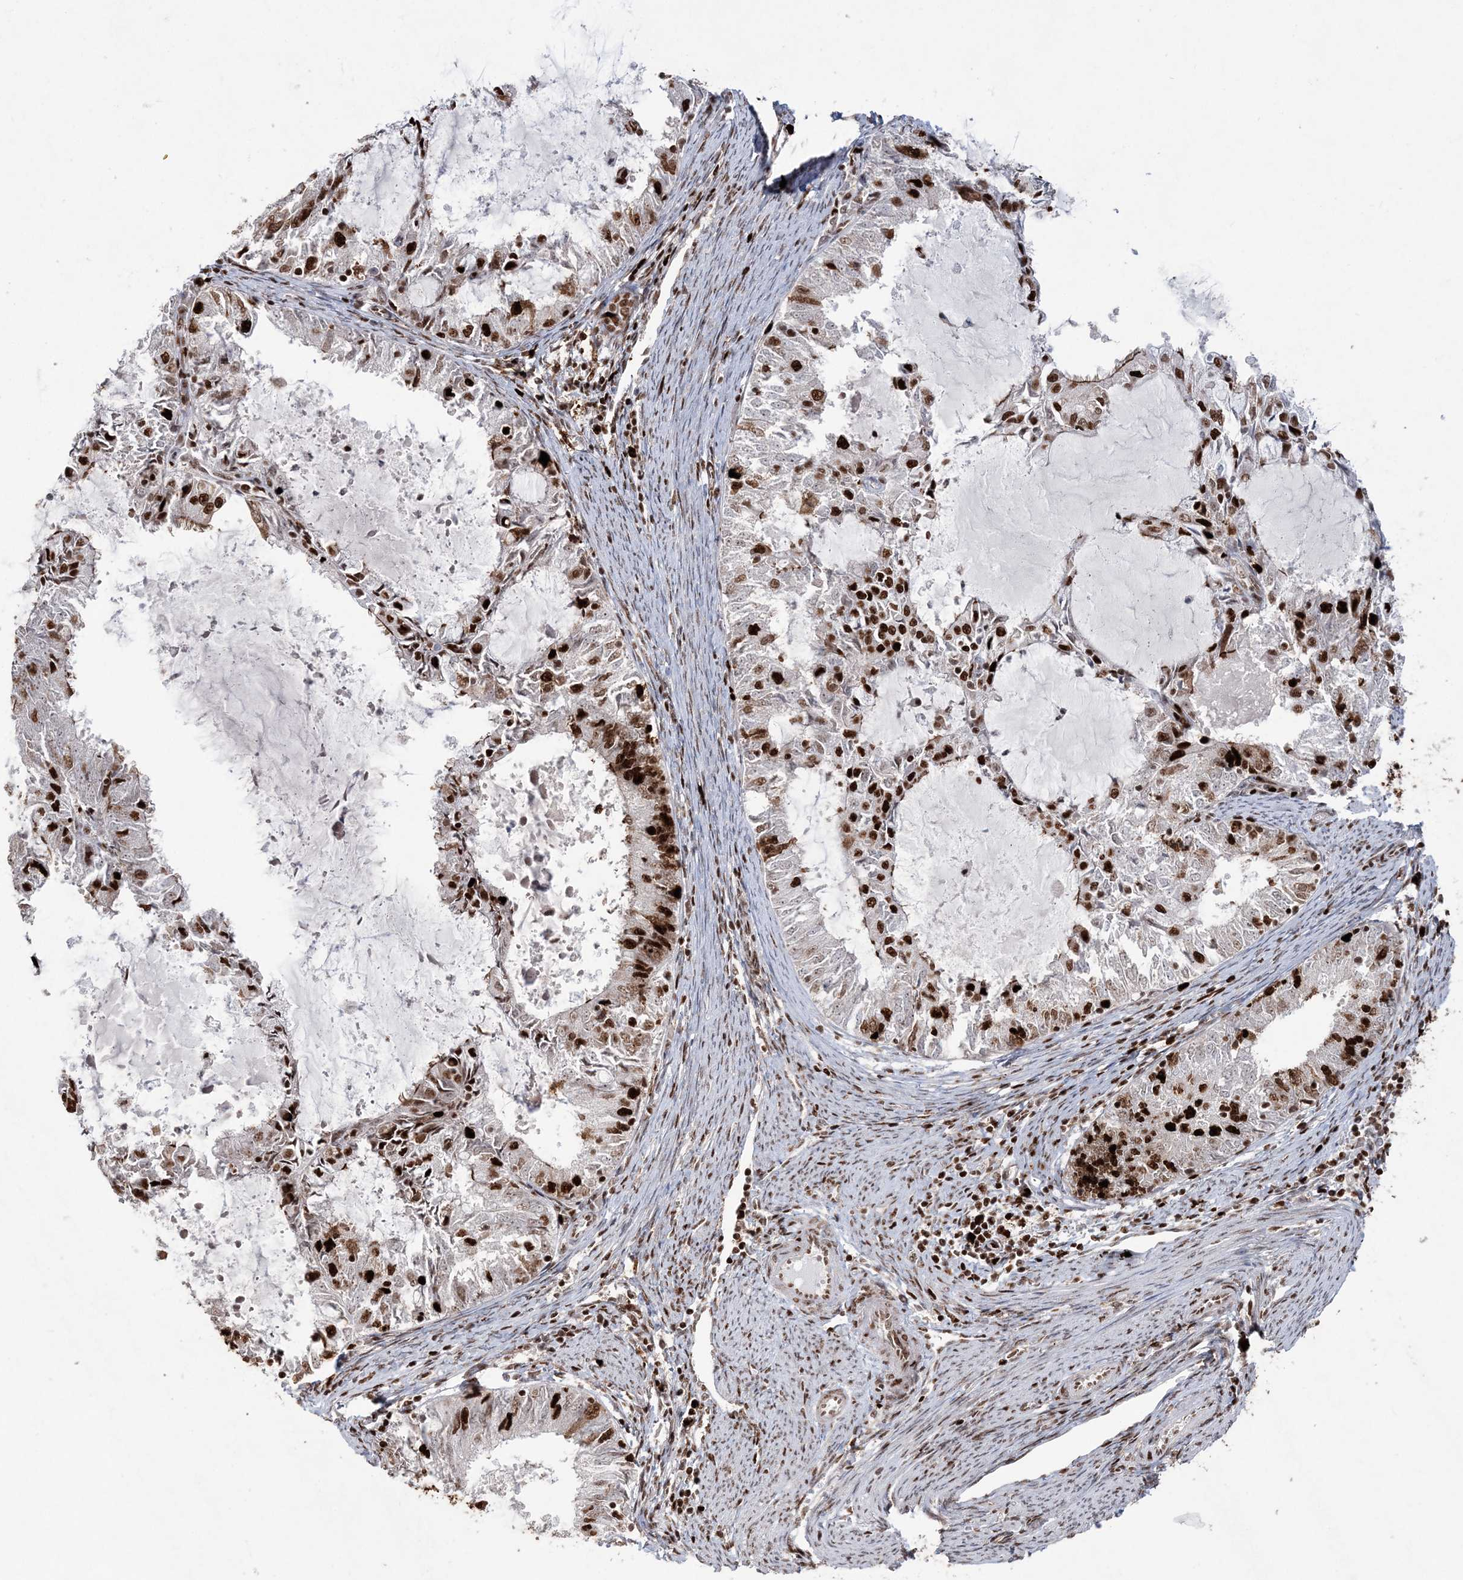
{"staining": {"intensity": "strong", "quantity": "25%-75%", "location": "nuclear"}, "tissue": "endometrial cancer", "cell_type": "Tumor cells", "image_type": "cancer", "snomed": [{"axis": "morphology", "description": "Adenocarcinoma, NOS"}, {"axis": "topography", "description": "Endometrium"}], "caption": "Immunohistochemistry (DAB (3,3'-diaminobenzidine)) staining of human endometrial adenocarcinoma shows strong nuclear protein staining in approximately 25%-75% of tumor cells.", "gene": "LIG1", "patient": {"sex": "female", "age": 57}}